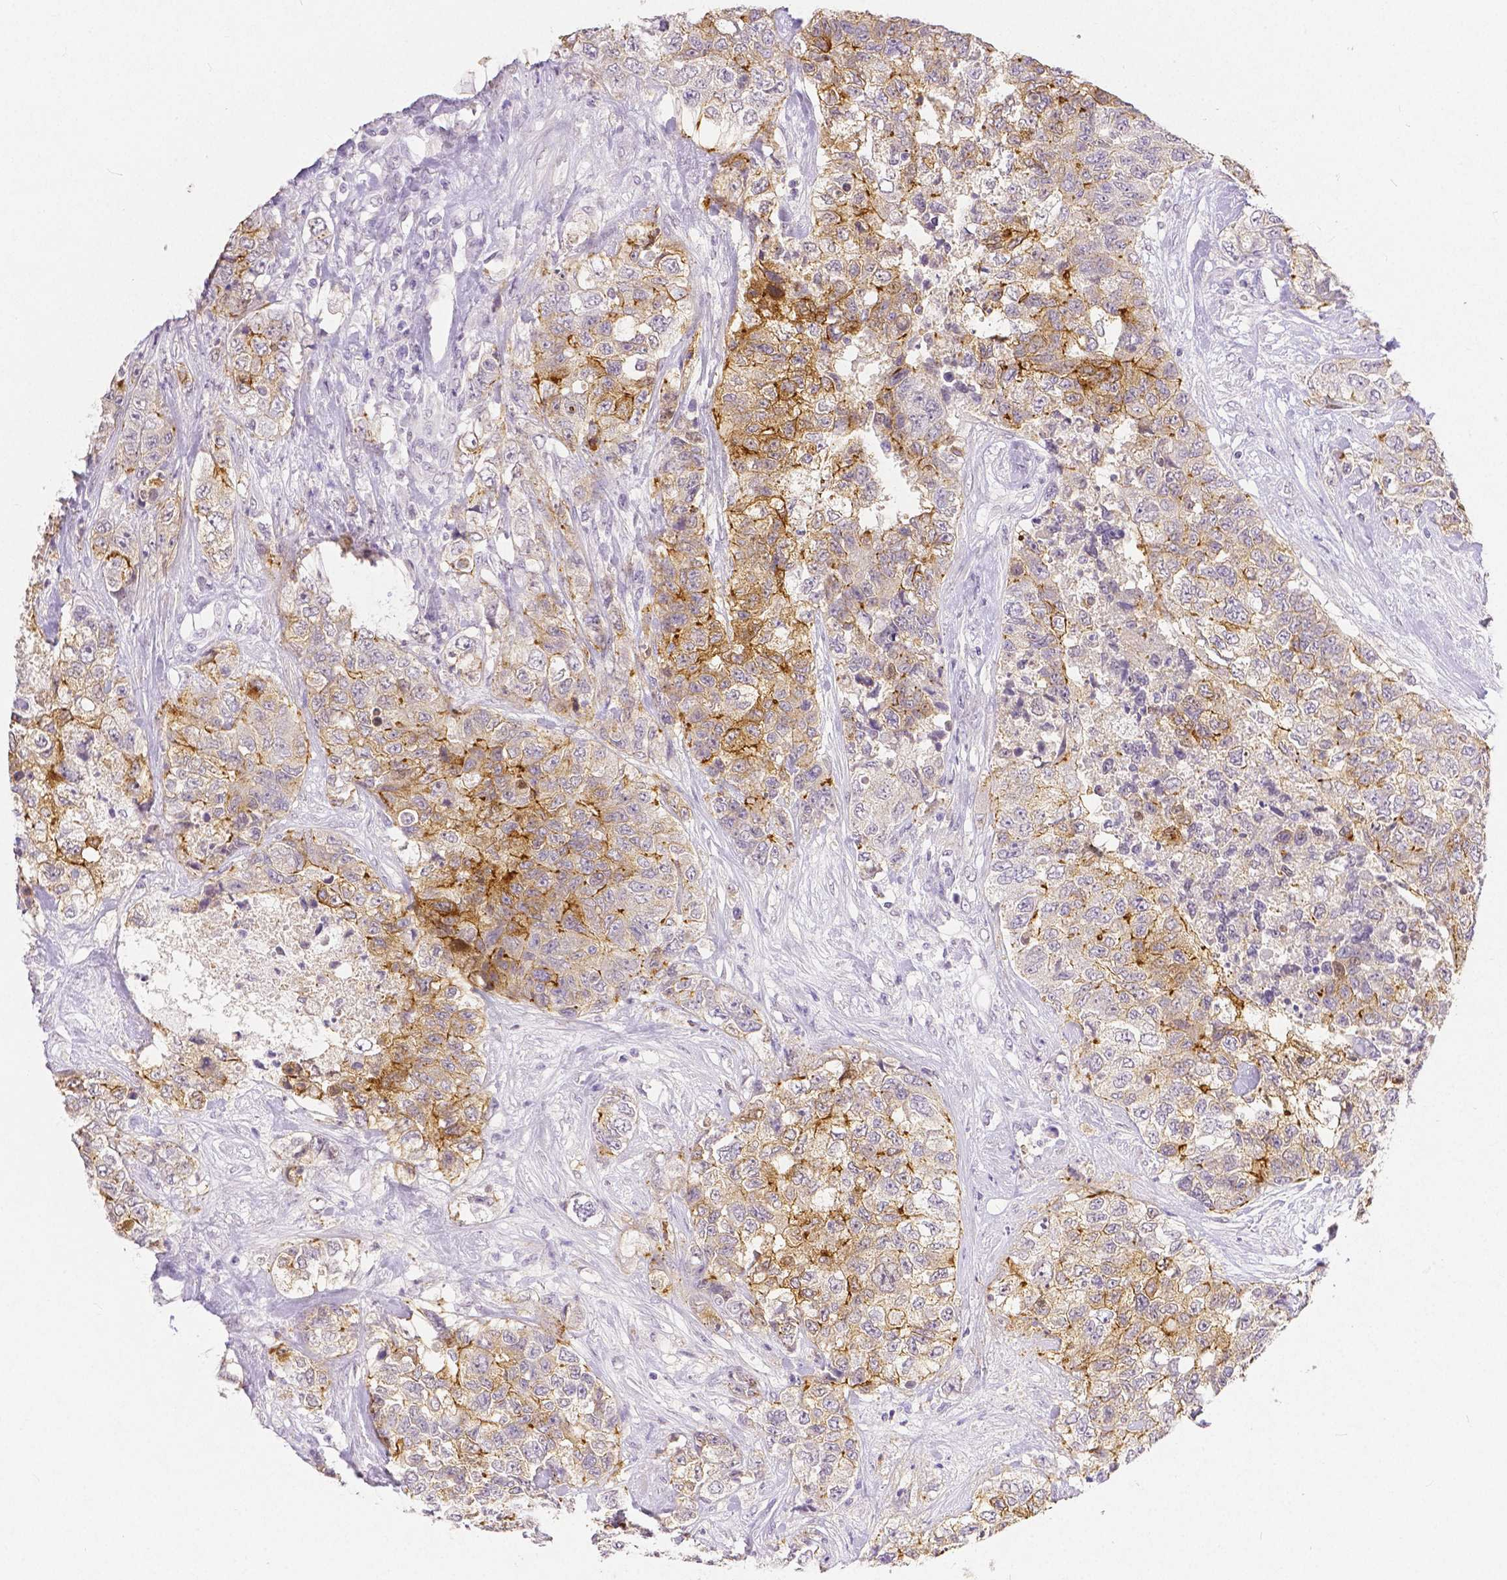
{"staining": {"intensity": "moderate", "quantity": "25%-75%", "location": "cytoplasmic/membranous"}, "tissue": "urothelial cancer", "cell_type": "Tumor cells", "image_type": "cancer", "snomed": [{"axis": "morphology", "description": "Urothelial carcinoma, High grade"}, {"axis": "topography", "description": "Urinary bladder"}], "caption": "A high-resolution image shows IHC staining of high-grade urothelial carcinoma, which reveals moderate cytoplasmic/membranous expression in about 25%-75% of tumor cells. The protein of interest is shown in brown color, while the nuclei are stained blue.", "gene": "OCLN", "patient": {"sex": "female", "age": 78}}